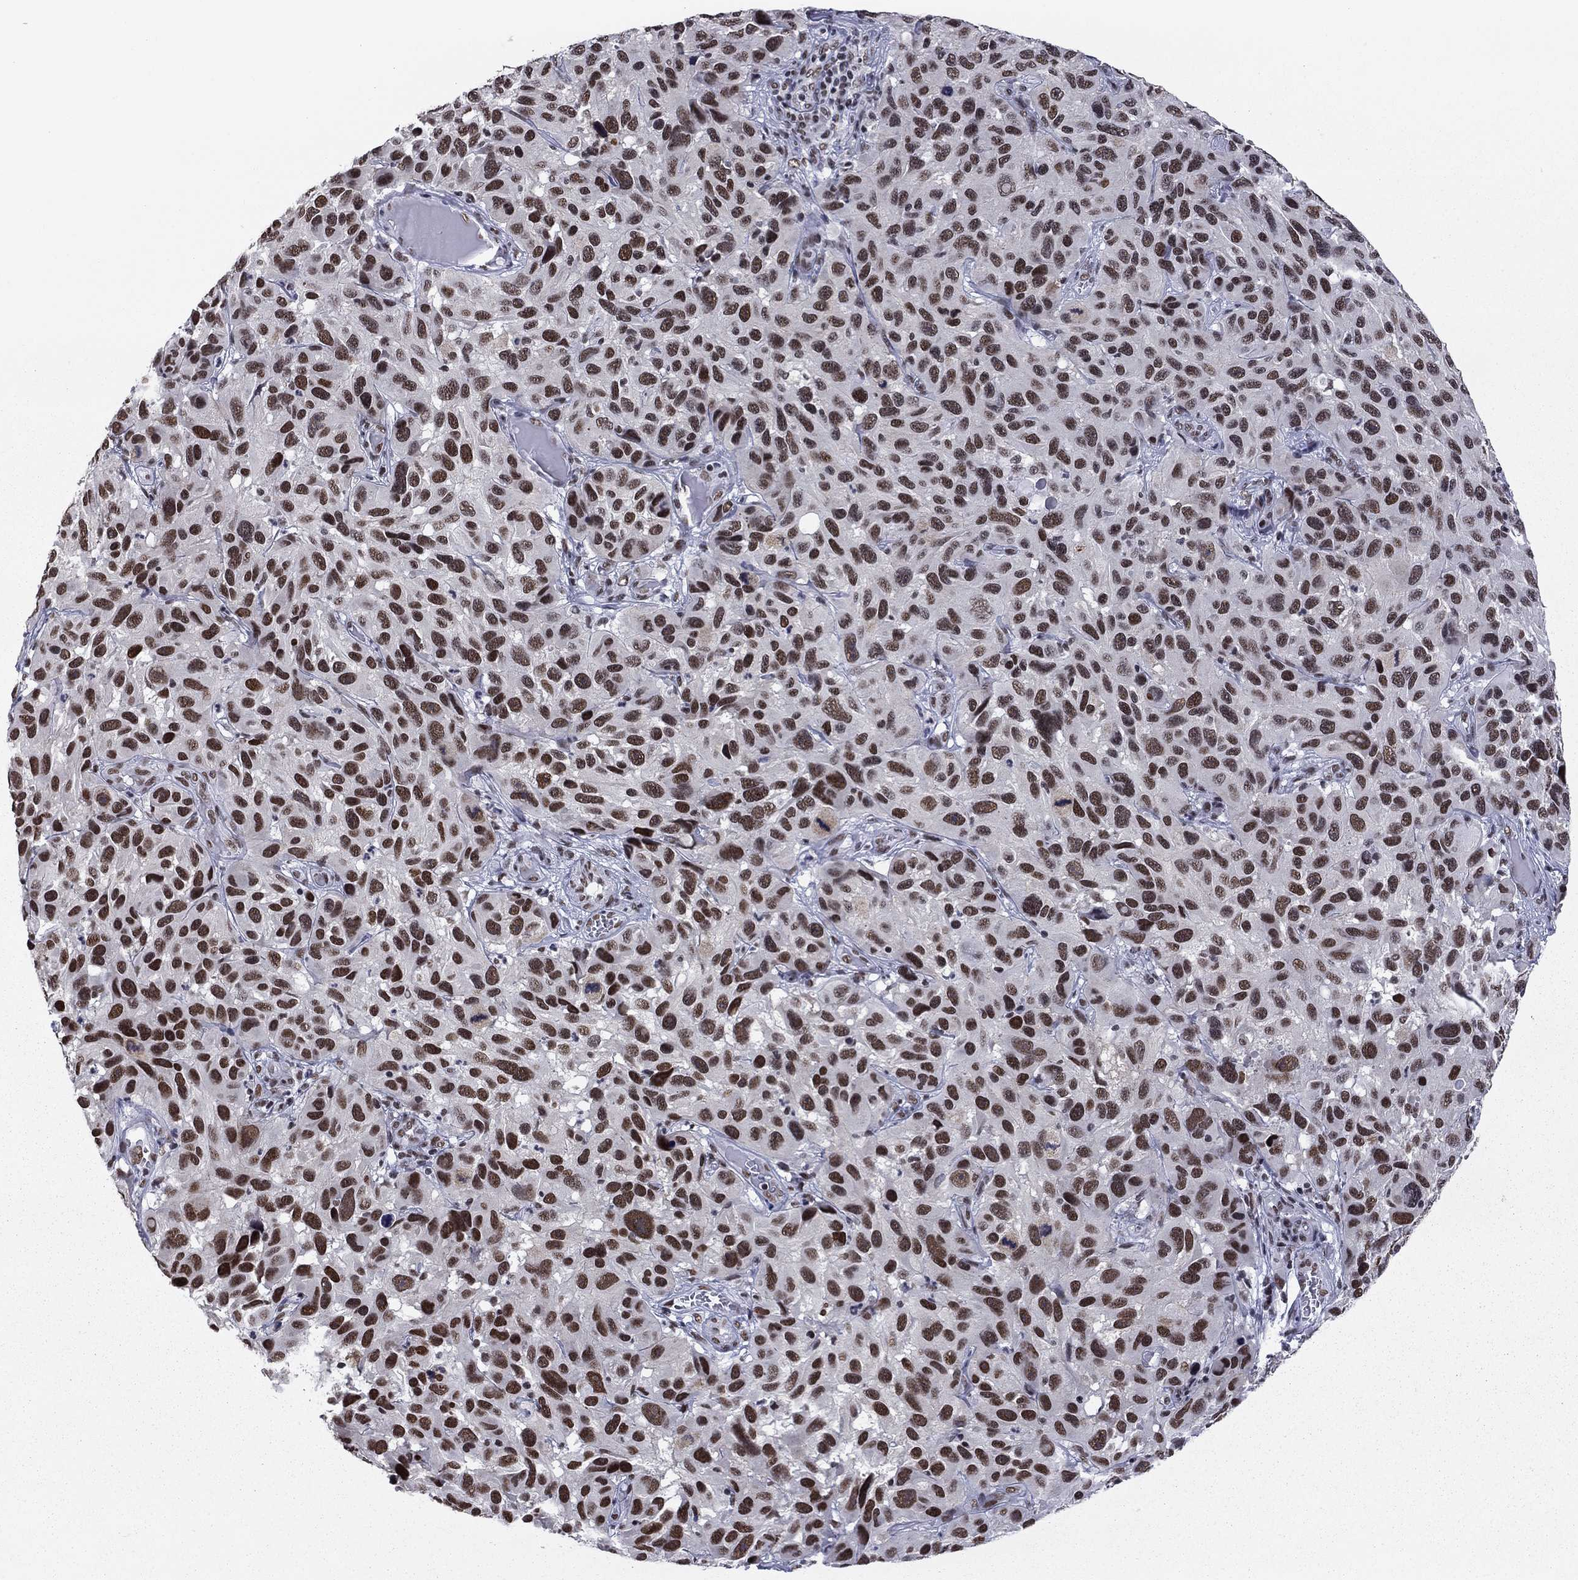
{"staining": {"intensity": "strong", "quantity": ">75%", "location": "nuclear"}, "tissue": "melanoma", "cell_type": "Tumor cells", "image_type": "cancer", "snomed": [{"axis": "morphology", "description": "Malignant melanoma, NOS"}, {"axis": "topography", "description": "Skin"}], "caption": "The micrograph demonstrates immunohistochemical staining of malignant melanoma. There is strong nuclear staining is seen in approximately >75% of tumor cells.", "gene": "ETV5", "patient": {"sex": "male", "age": 53}}